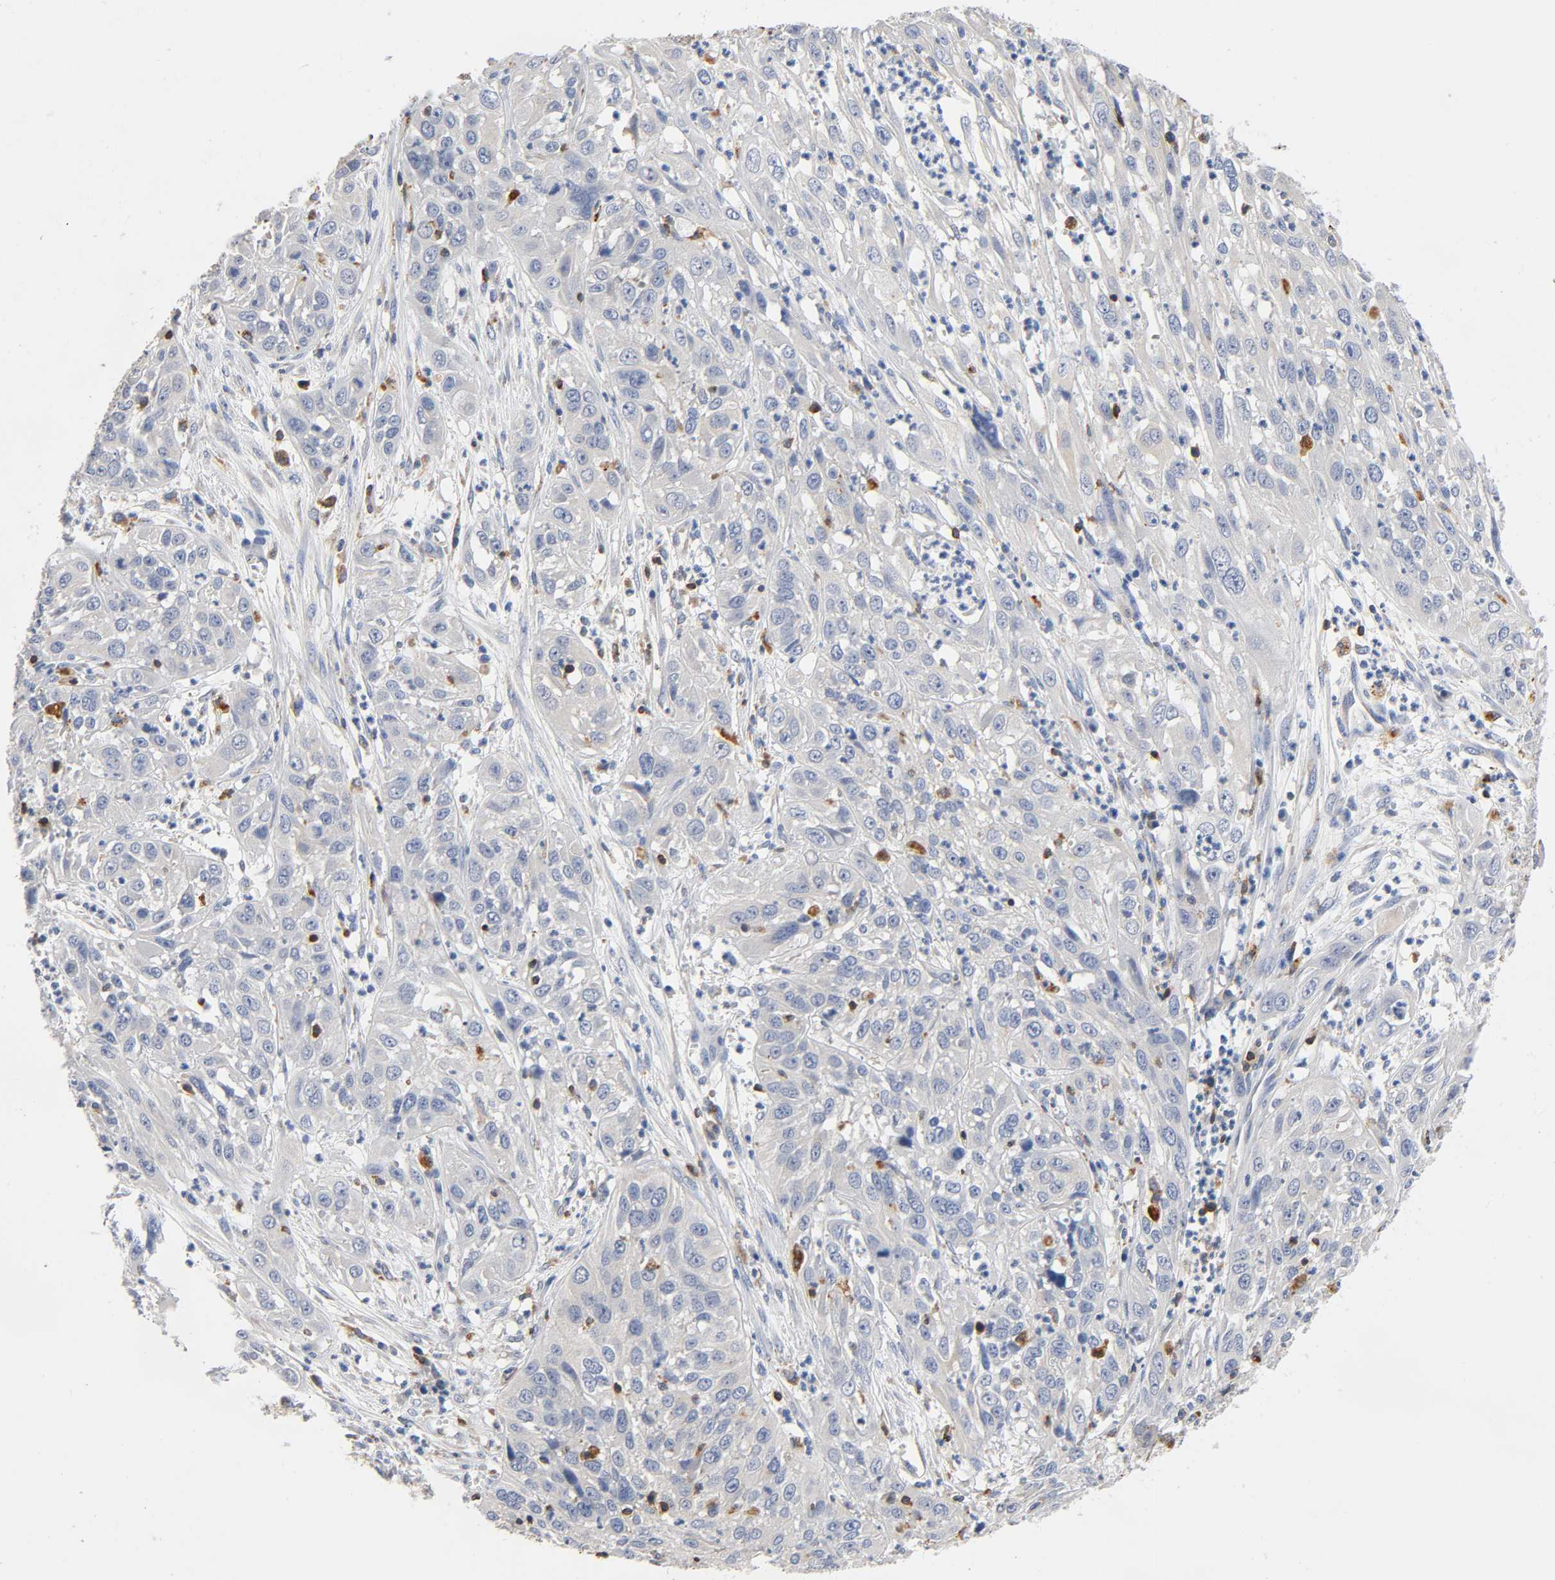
{"staining": {"intensity": "negative", "quantity": "none", "location": "none"}, "tissue": "cervical cancer", "cell_type": "Tumor cells", "image_type": "cancer", "snomed": [{"axis": "morphology", "description": "Squamous cell carcinoma, NOS"}, {"axis": "topography", "description": "Cervix"}], "caption": "A micrograph of human cervical cancer is negative for staining in tumor cells.", "gene": "UCKL1", "patient": {"sex": "female", "age": 32}}